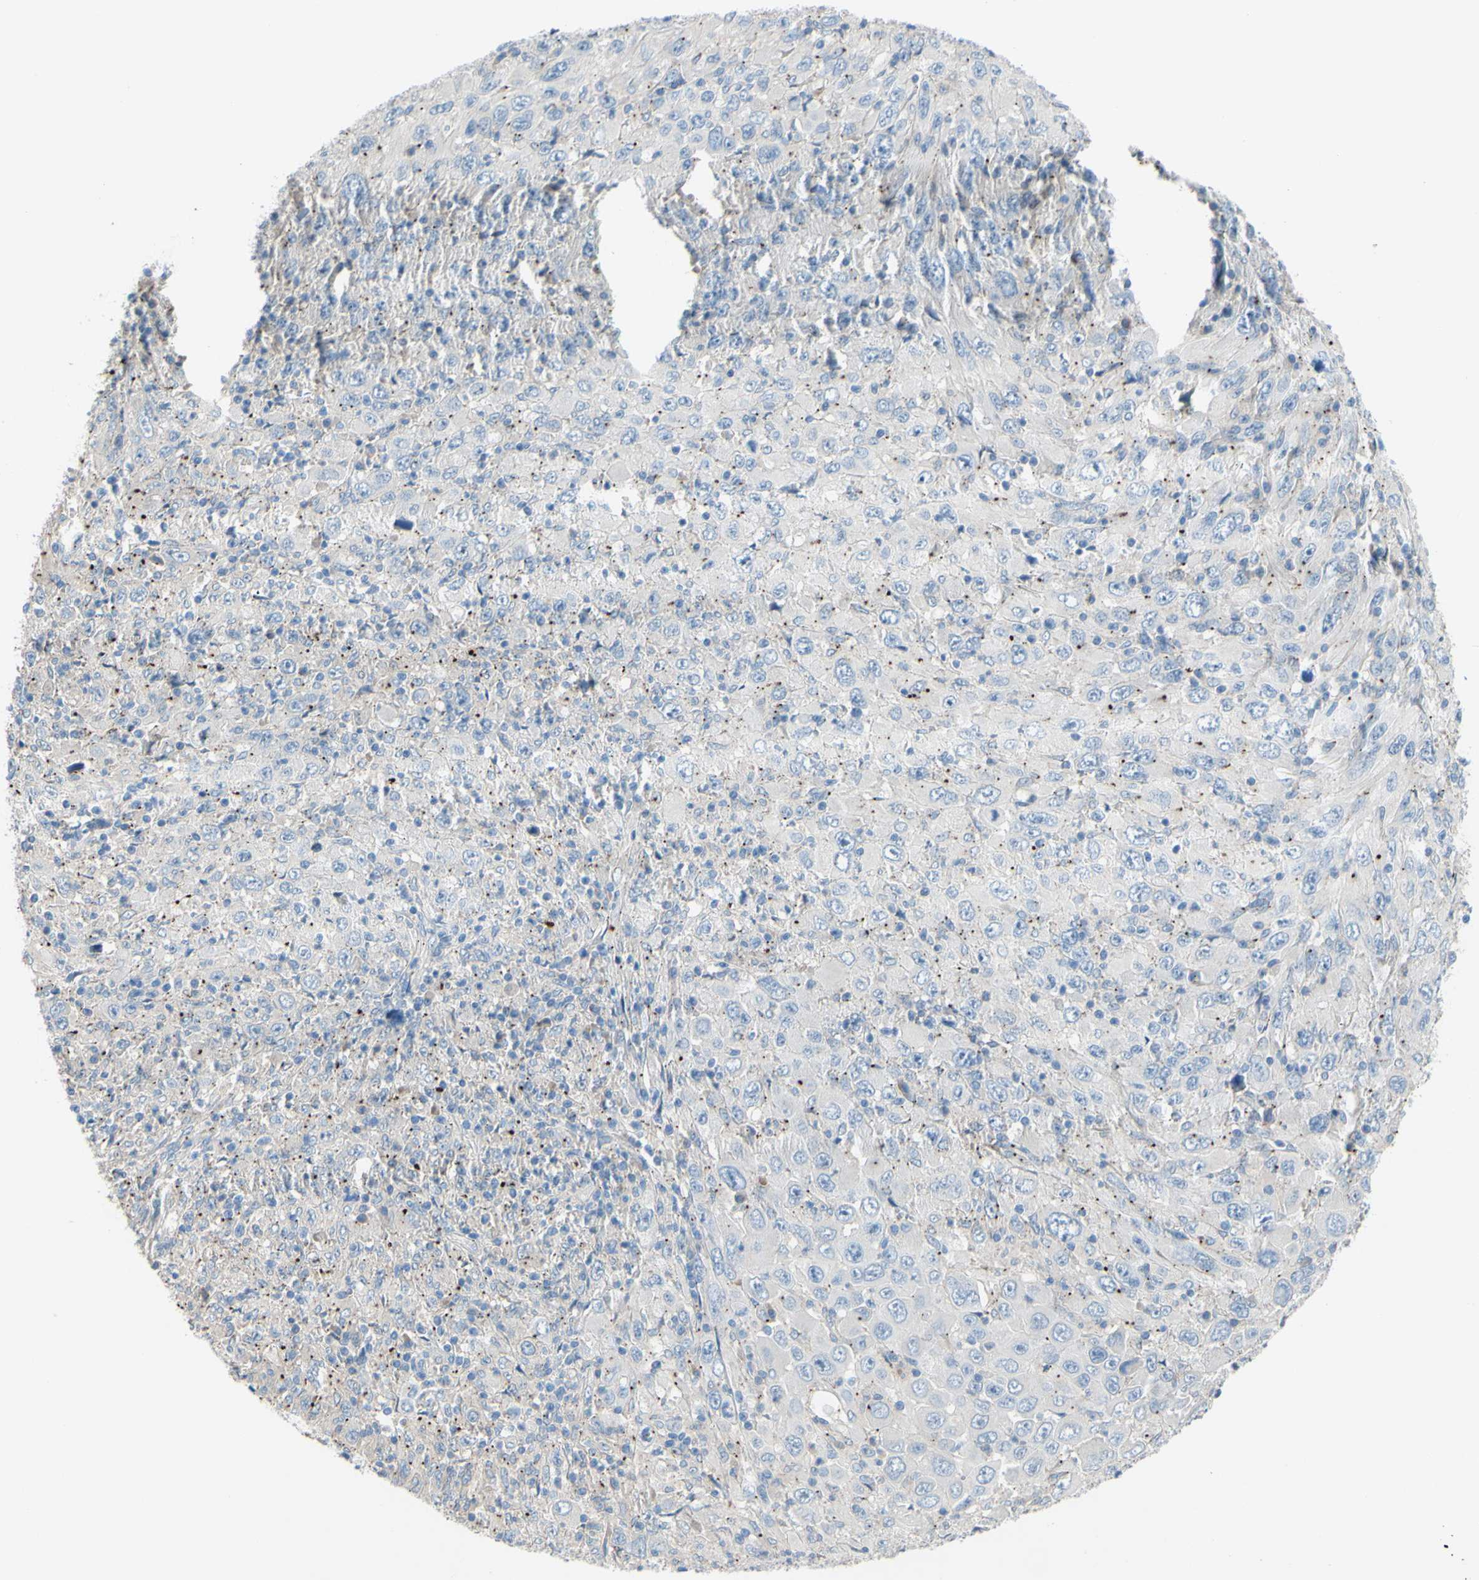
{"staining": {"intensity": "negative", "quantity": "none", "location": "none"}, "tissue": "melanoma", "cell_type": "Tumor cells", "image_type": "cancer", "snomed": [{"axis": "morphology", "description": "Malignant melanoma, Metastatic site"}, {"axis": "topography", "description": "Skin"}], "caption": "A high-resolution histopathology image shows immunohistochemistry (IHC) staining of melanoma, which displays no significant expression in tumor cells. Brightfield microscopy of IHC stained with DAB (brown) and hematoxylin (blue), captured at high magnification.", "gene": "TMEM59L", "patient": {"sex": "female", "age": 56}}